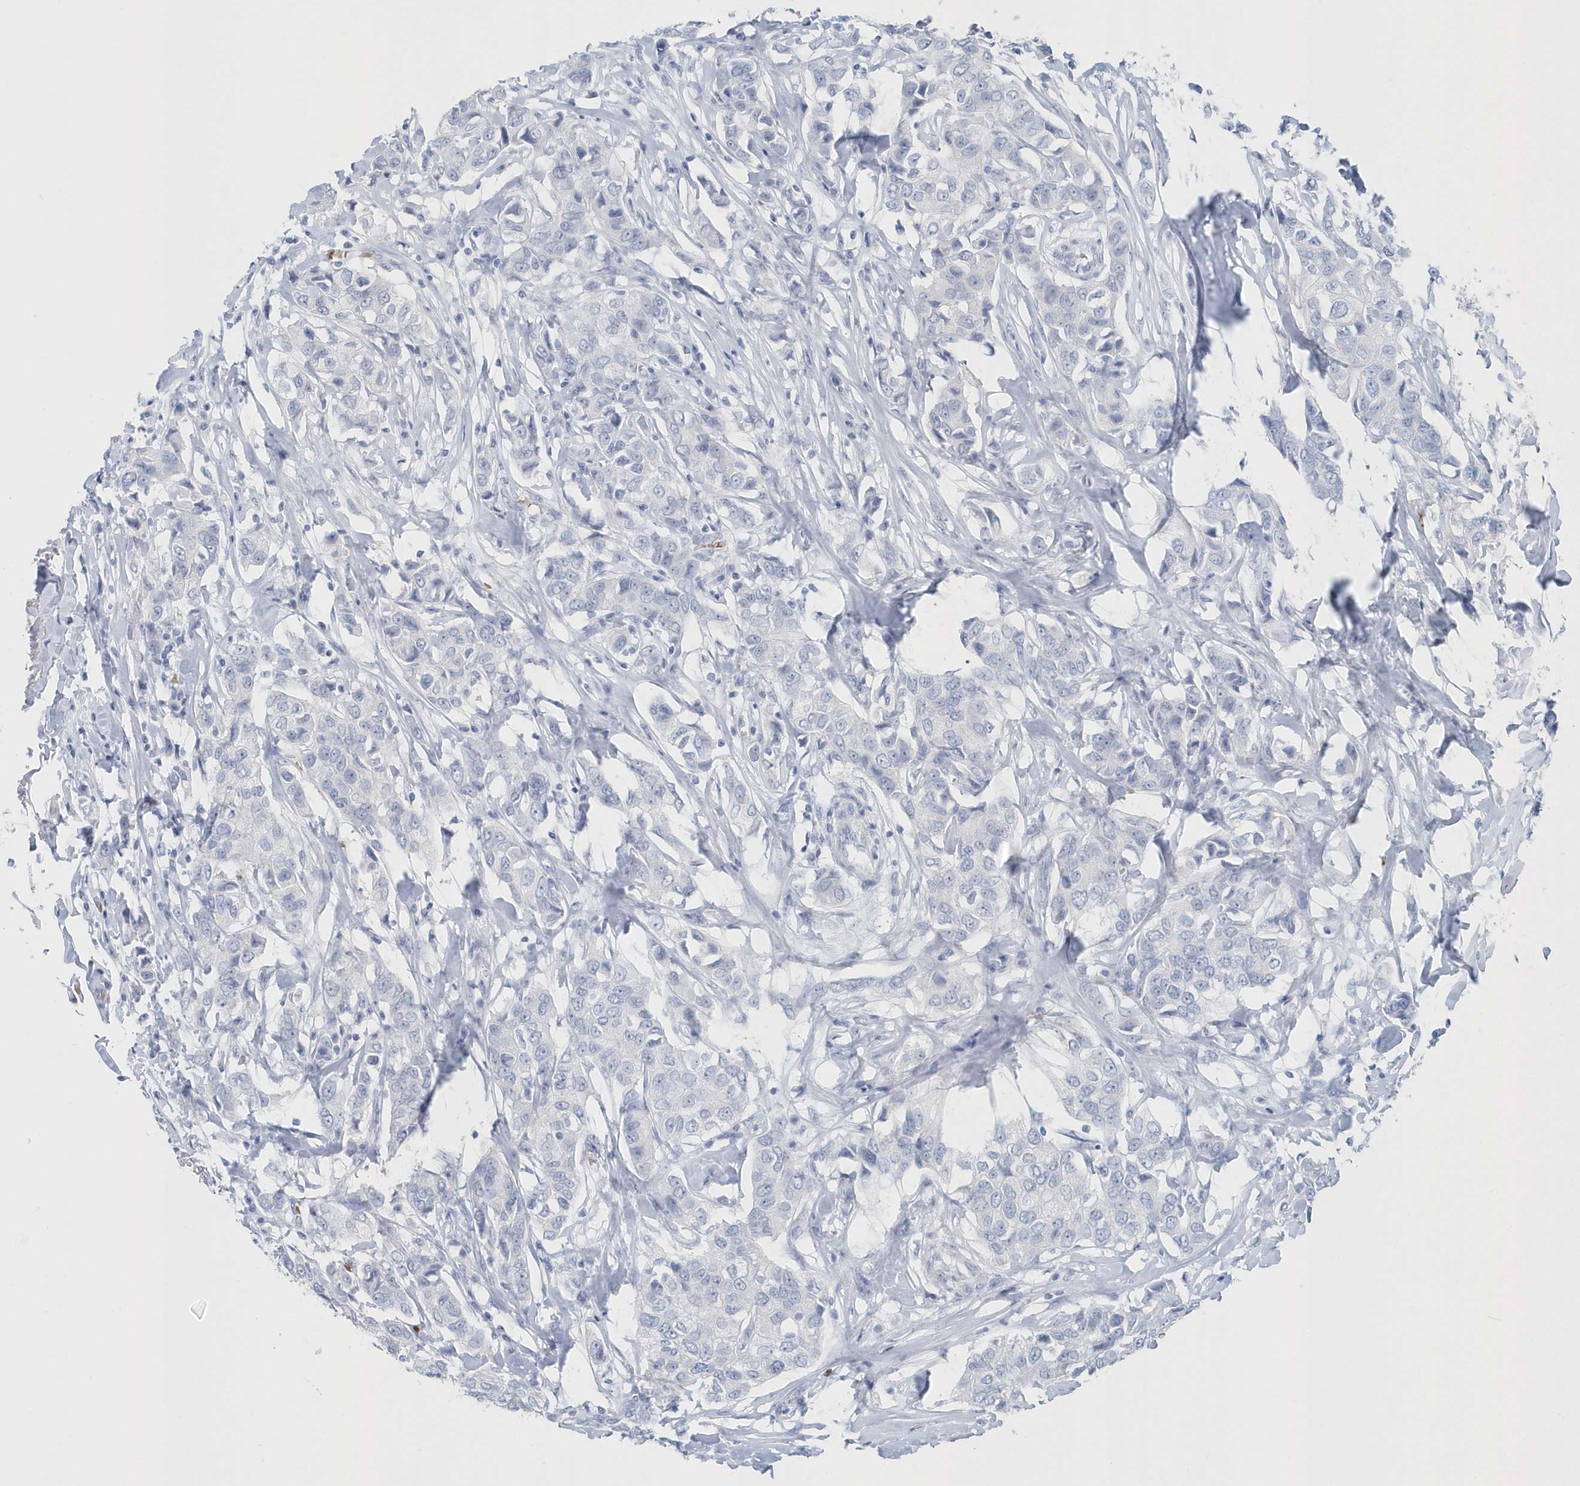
{"staining": {"intensity": "negative", "quantity": "none", "location": "none"}, "tissue": "breast cancer", "cell_type": "Tumor cells", "image_type": "cancer", "snomed": [{"axis": "morphology", "description": "Duct carcinoma"}, {"axis": "topography", "description": "Breast"}], "caption": "Tumor cells show no significant positivity in invasive ductal carcinoma (breast).", "gene": "HBA2", "patient": {"sex": "female", "age": 80}}